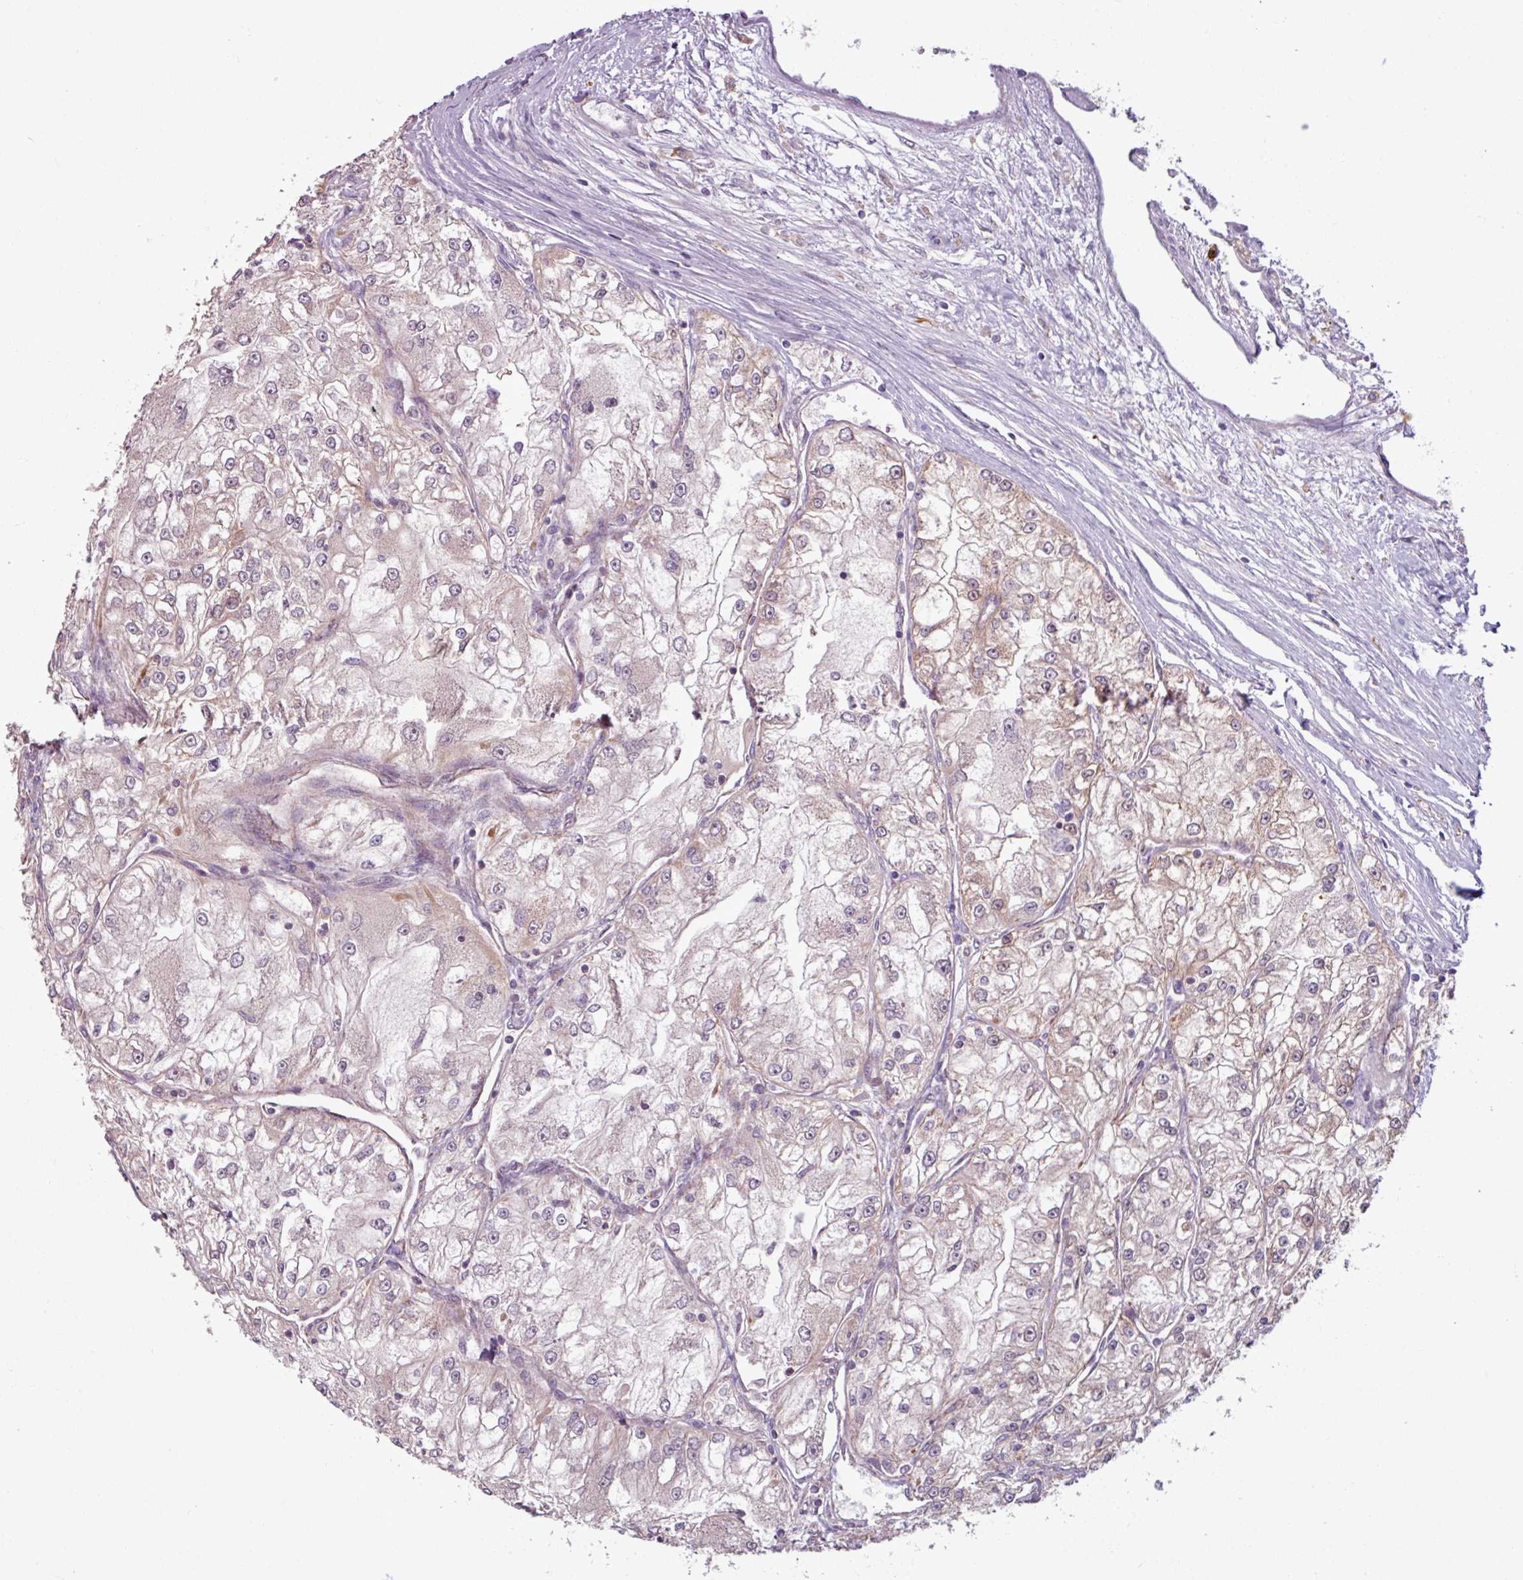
{"staining": {"intensity": "weak", "quantity": "25%-75%", "location": "cytoplasmic/membranous"}, "tissue": "renal cancer", "cell_type": "Tumor cells", "image_type": "cancer", "snomed": [{"axis": "morphology", "description": "Adenocarcinoma, NOS"}, {"axis": "topography", "description": "Kidney"}], "caption": "Protein staining of renal cancer tissue demonstrates weak cytoplasmic/membranous expression in about 25%-75% of tumor cells. (IHC, brightfield microscopy, high magnification).", "gene": "PNMA6A", "patient": {"sex": "female", "age": 72}}